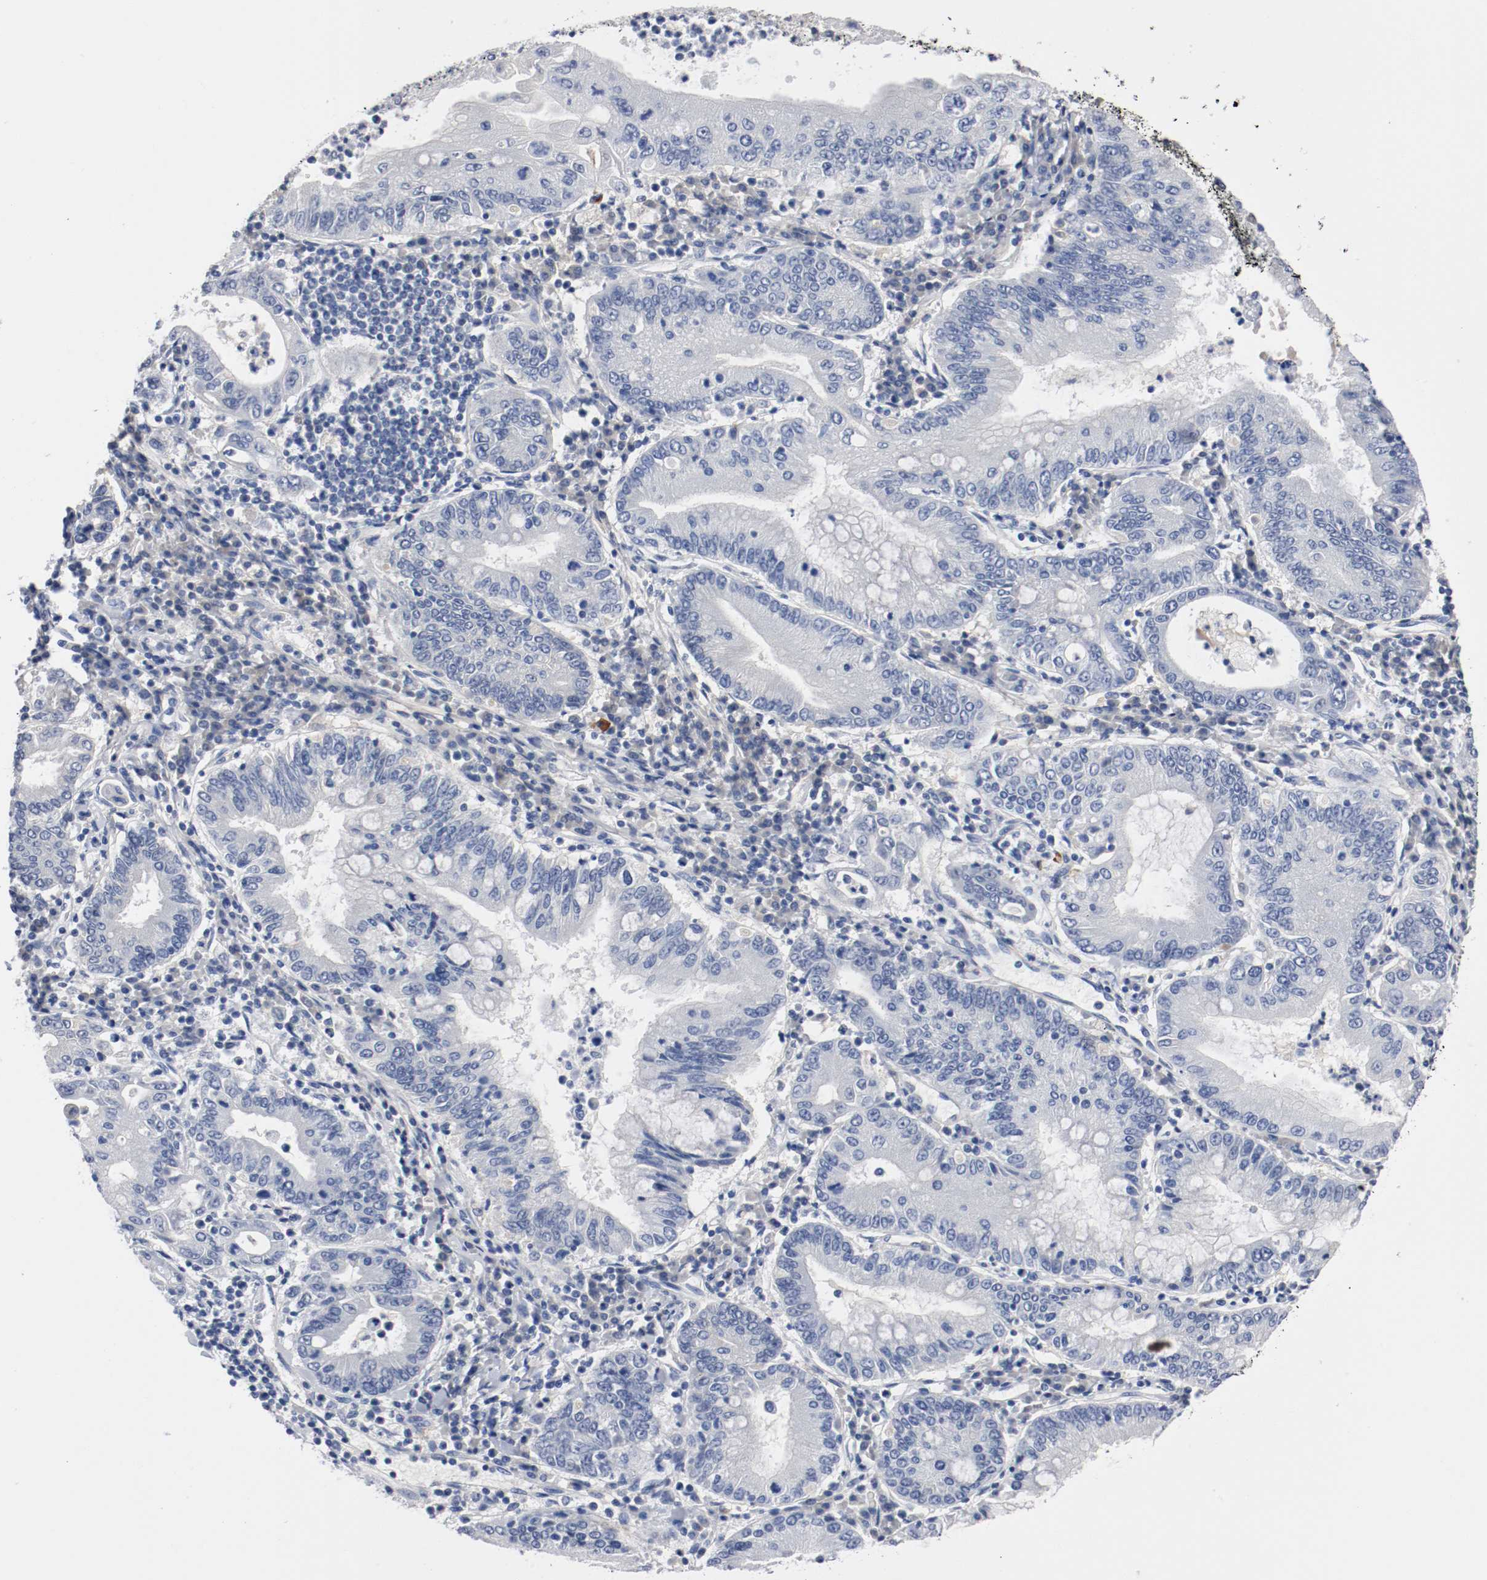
{"staining": {"intensity": "negative", "quantity": "none", "location": "none"}, "tissue": "stomach cancer", "cell_type": "Tumor cells", "image_type": "cancer", "snomed": [{"axis": "morphology", "description": "Normal tissue, NOS"}, {"axis": "morphology", "description": "Adenocarcinoma, NOS"}, {"axis": "topography", "description": "Esophagus"}, {"axis": "topography", "description": "Stomach, upper"}, {"axis": "topography", "description": "Peripheral nerve tissue"}], "caption": "Immunohistochemical staining of human stomach cancer shows no significant positivity in tumor cells.", "gene": "TNC", "patient": {"sex": "male", "age": 62}}